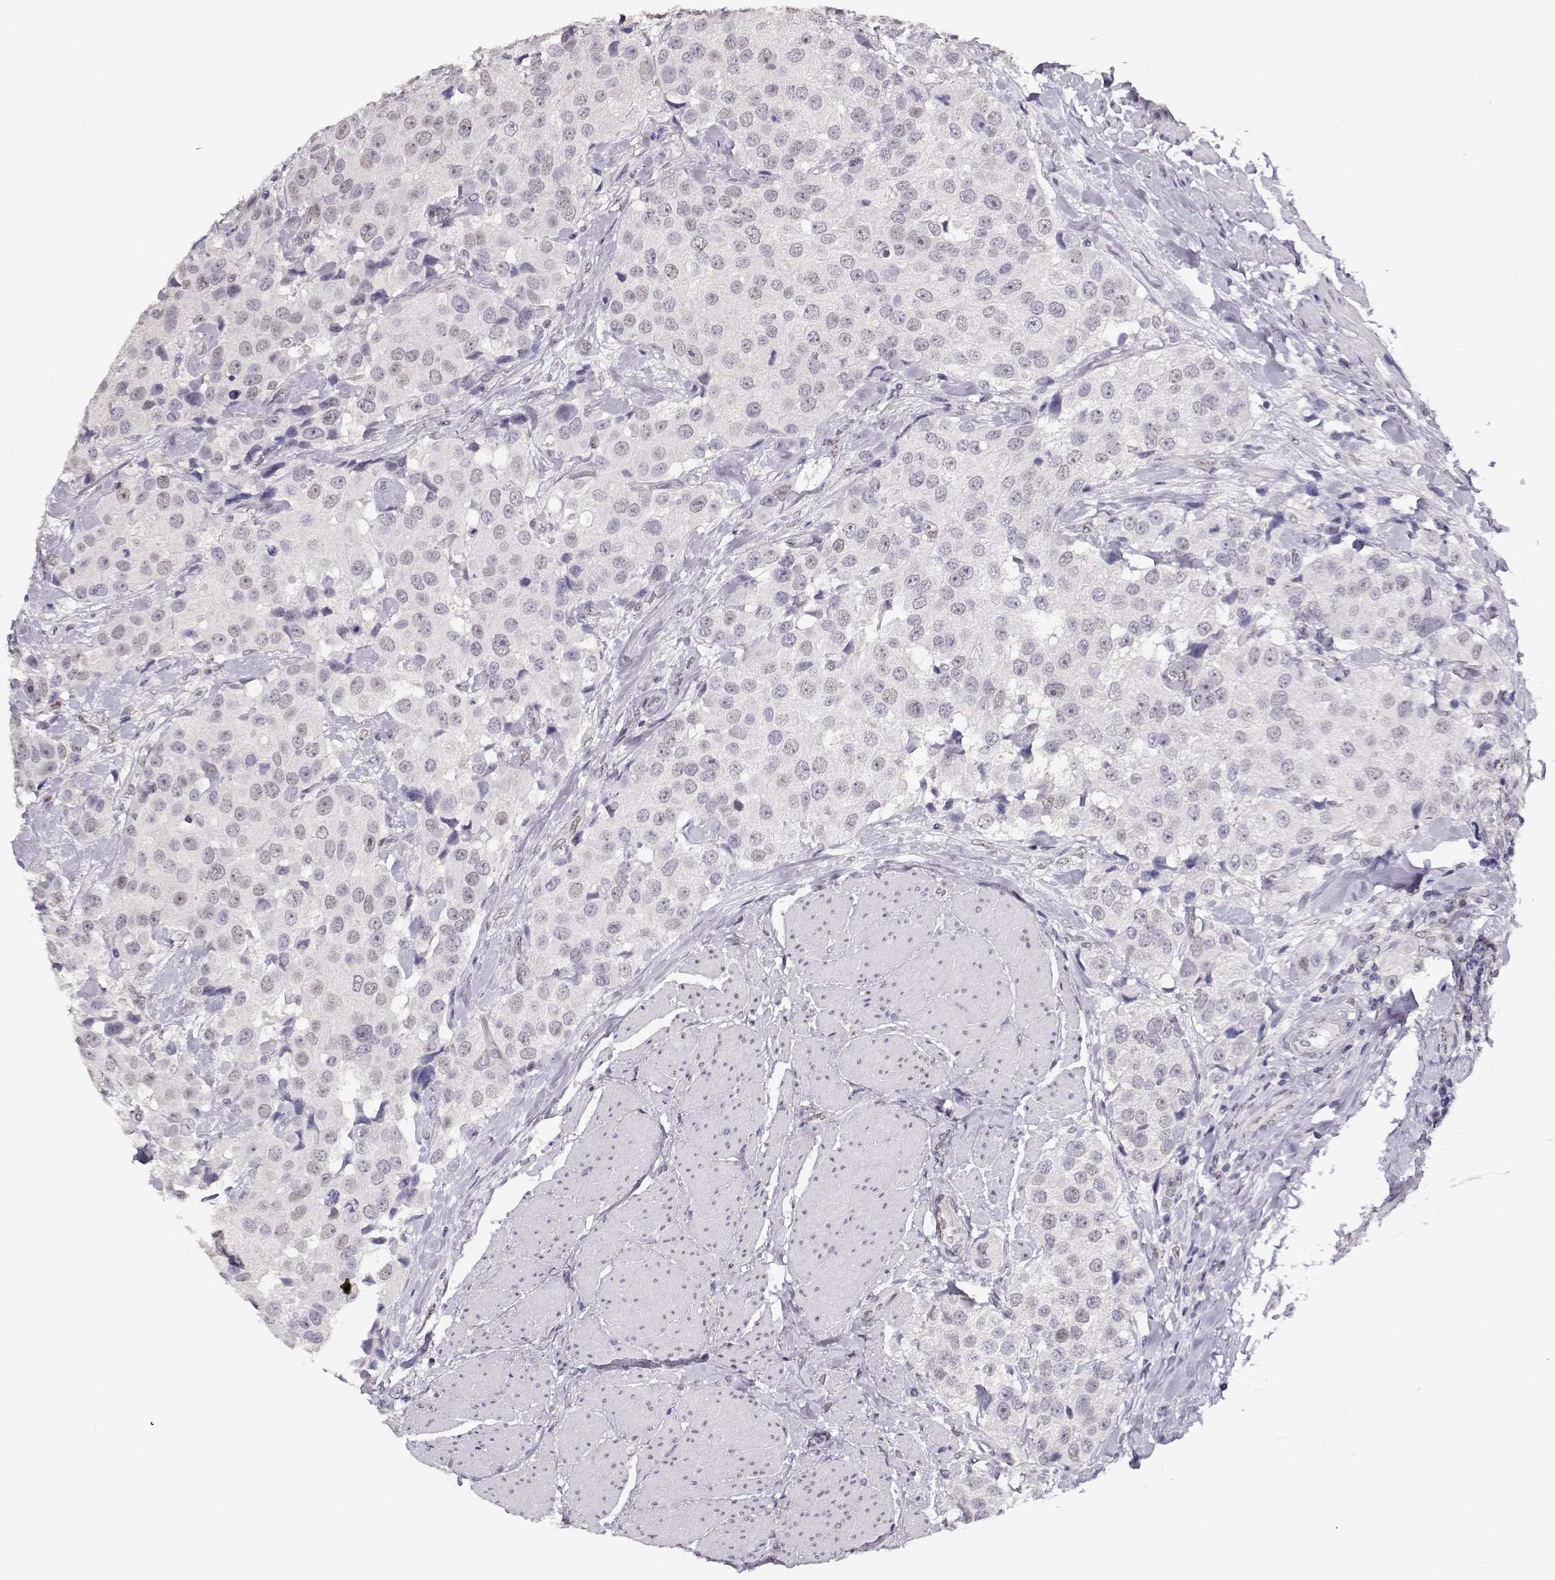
{"staining": {"intensity": "negative", "quantity": "none", "location": "none"}, "tissue": "urothelial cancer", "cell_type": "Tumor cells", "image_type": "cancer", "snomed": [{"axis": "morphology", "description": "Urothelial carcinoma, High grade"}, {"axis": "topography", "description": "Urinary bladder"}], "caption": "Tumor cells show no significant positivity in urothelial cancer.", "gene": "POLI", "patient": {"sex": "female", "age": 64}}